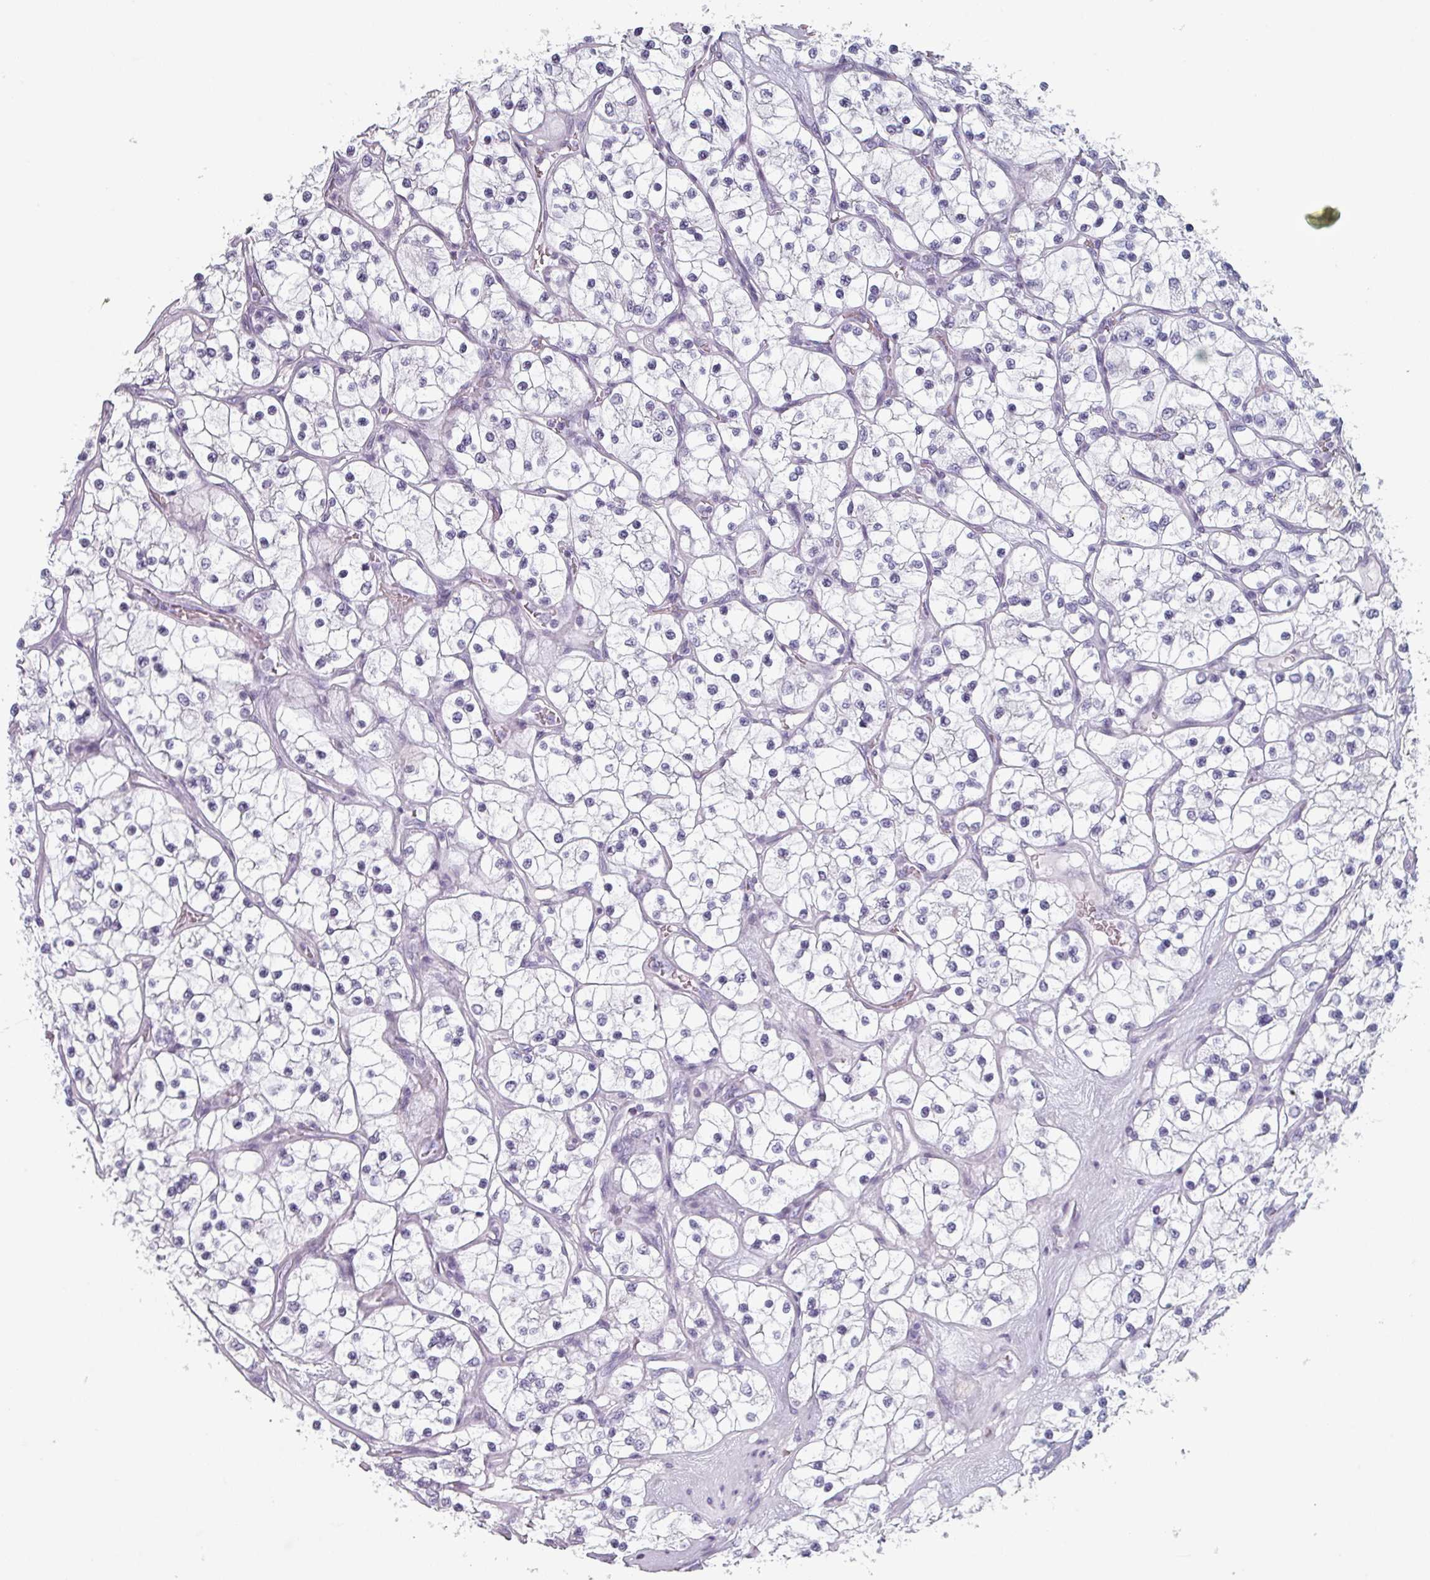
{"staining": {"intensity": "negative", "quantity": "none", "location": "none"}, "tissue": "renal cancer", "cell_type": "Tumor cells", "image_type": "cancer", "snomed": [{"axis": "morphology", "description": "Adenocarcinoma, NOS"}, {"axis": "topography", "description": "Kidney"}], "caption": "This micrograph is of renal cancer stained with immunohistochemistry (IHC) to label a protein in brown with the nuclei are counter-stained blue. There is no staining in tumor cells.", "gene": "SLC35G2", "patient": {"sex": "female", "age": 69}}